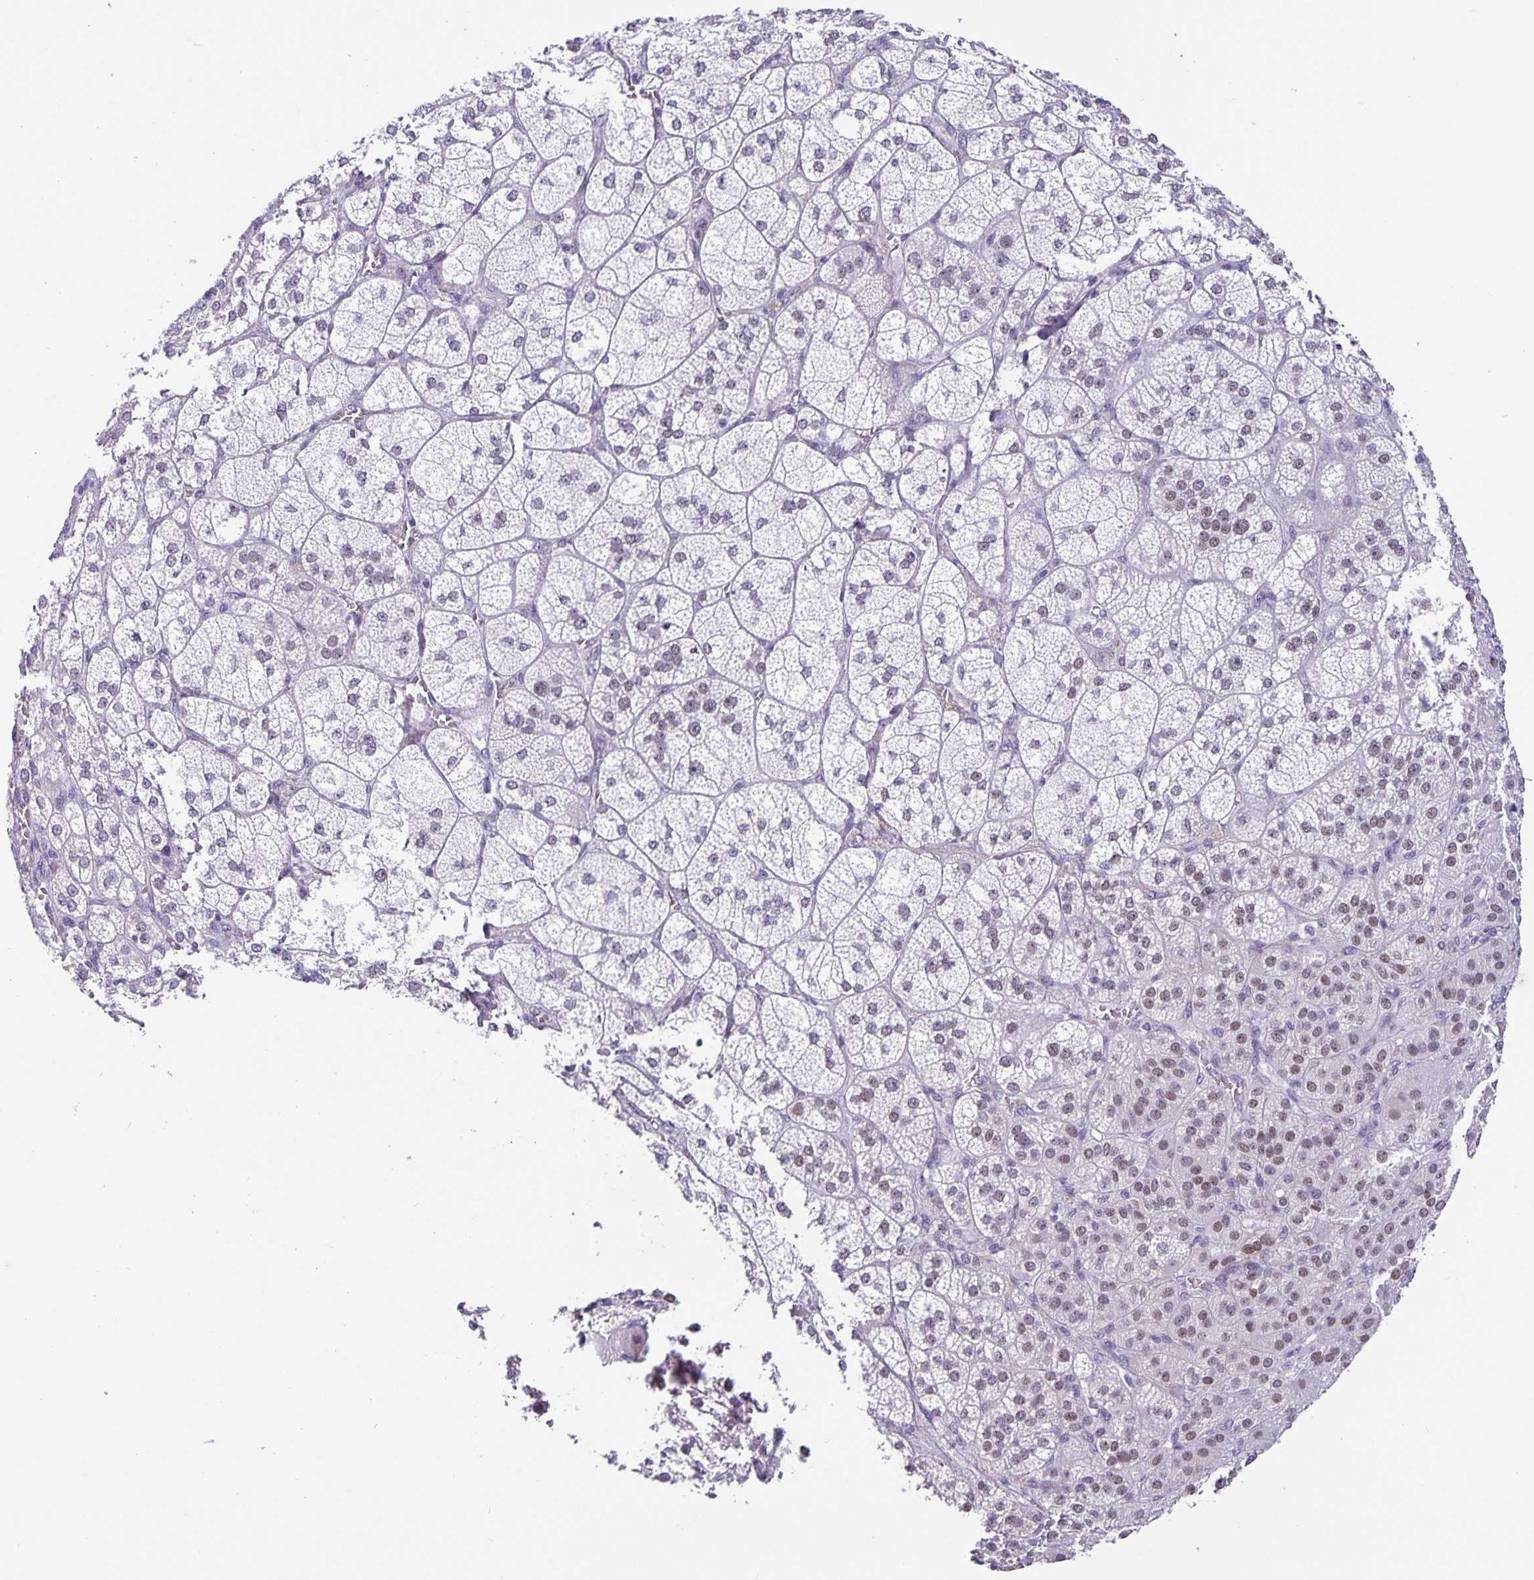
{"staining": {"intensity": "moderate", "quantity": "25%-75%", "location": "nuclear"}, "tissue": "adrenal gland", "cell_type": "Glandular cells", "image_type": "normal", "snomed": [{"axis": "morphology", "description": "Normal tissue, NOS"}, {"axis": "topography", "description": "Adrenal gland"}], "caption": "A brown stain highlights moderate nuclear staining of a protein in glandular cells of benign adrenal gland. (DAB (3,3'-diaminobenzidine) = brown stain, brightfield microscopy at high magnification).", "gene": "FOSL2", "patient": {"sex": "female", "age": 60}}